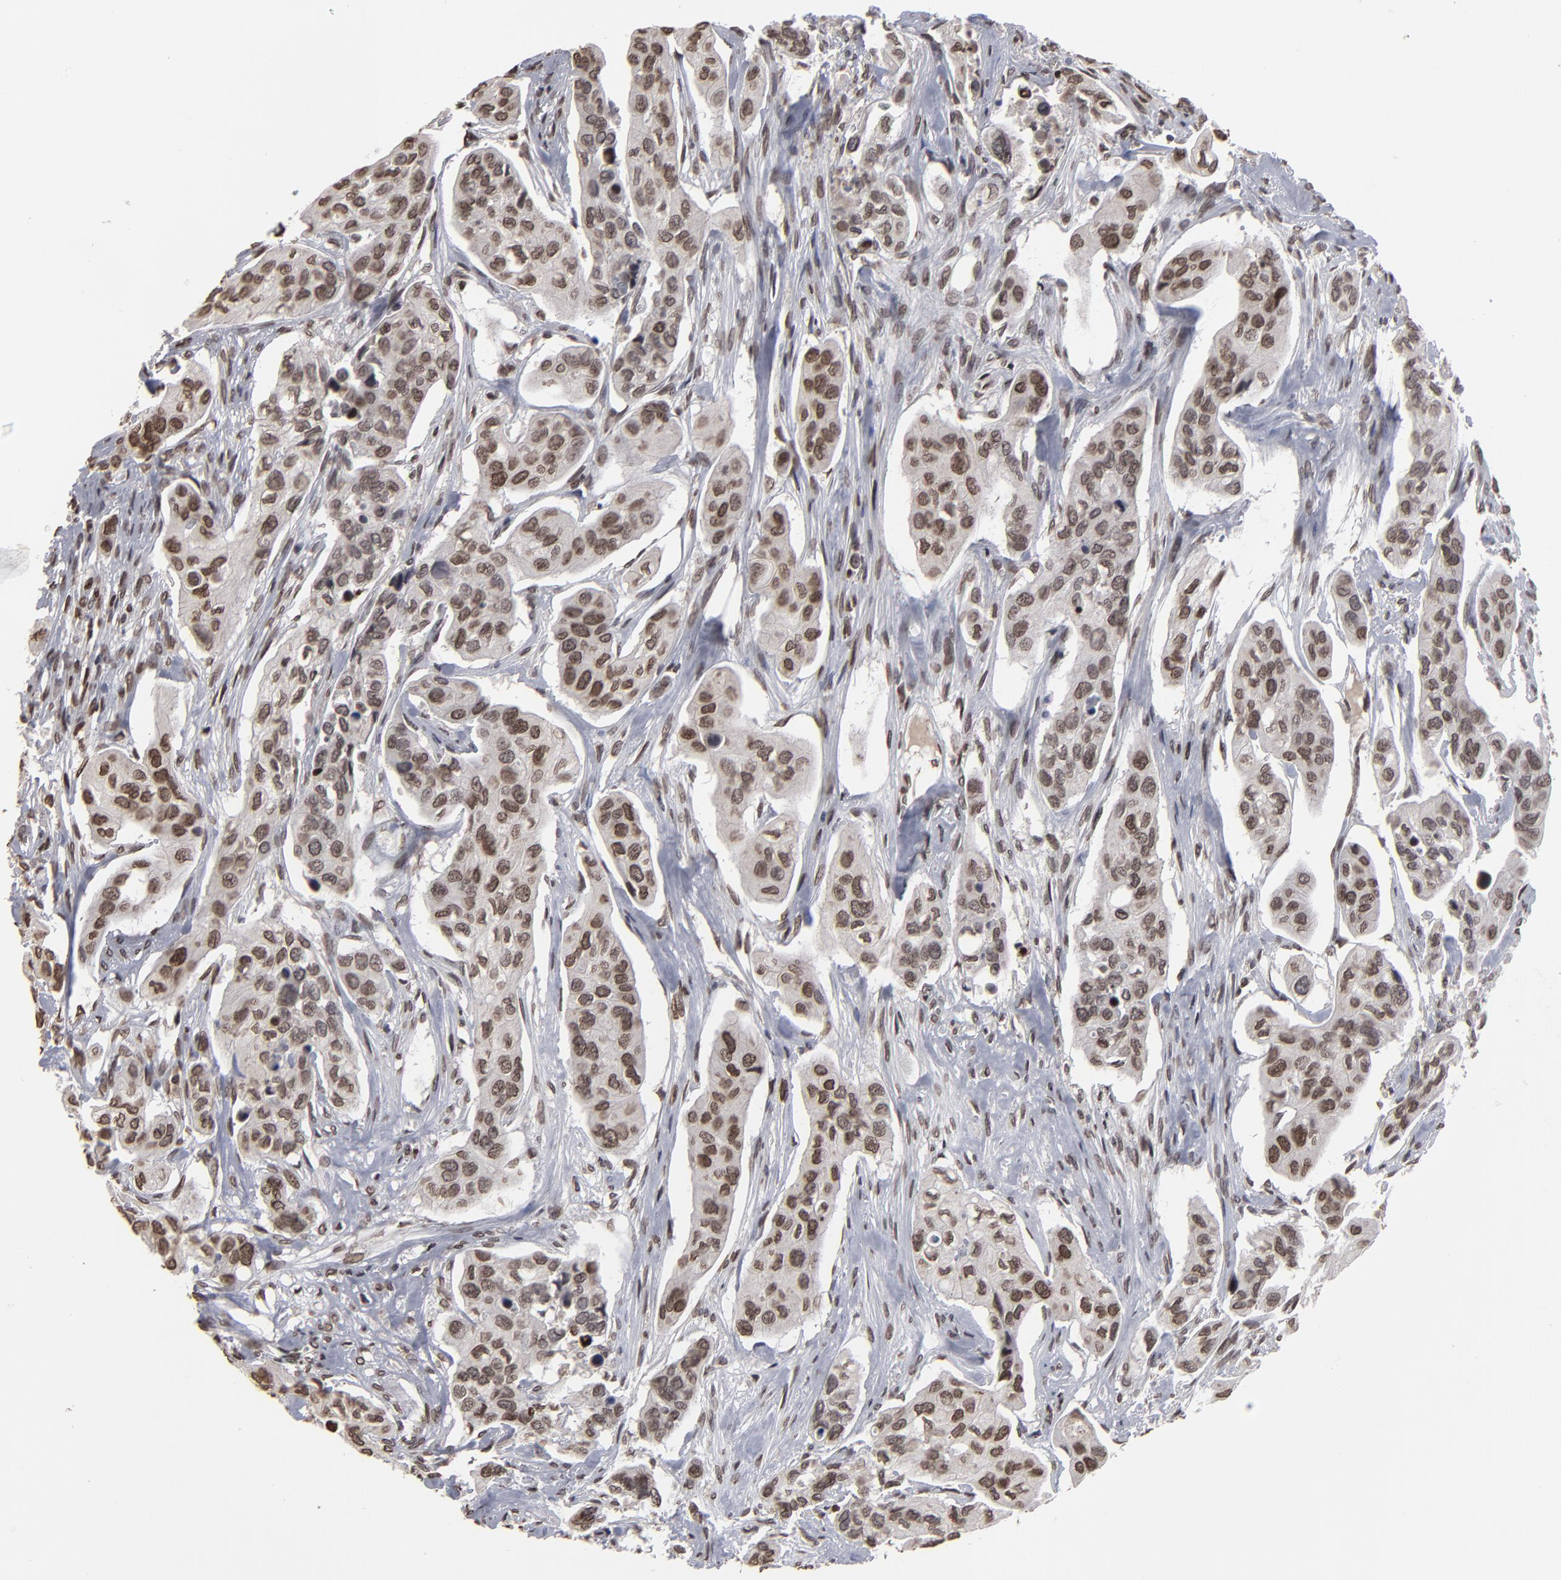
{"staining": {"intensity": "moderate", "quantity": "25%-75%", "location": "nuclear"}, "tissue": "urothelial cancer", "cell_type": "Tumor cells", "image_type": "cancer", "snomed": [{"axis": "morphology", "description": "Adenocarcinoma, NOS"}, {"axis": "topography", "description": "Urinary bladder"}], "caption": "Protein expression analysis of adenocarcinoma reveals moderate nuclear staining in approximately 25%-75% of tumor cells. (Stains: DAB in brown, nuclei in blue, Microscopy: brightfield microscopy at high magnification).", "gene": "BAZ1A", "patient": {"sex": "male", "age": 61}}